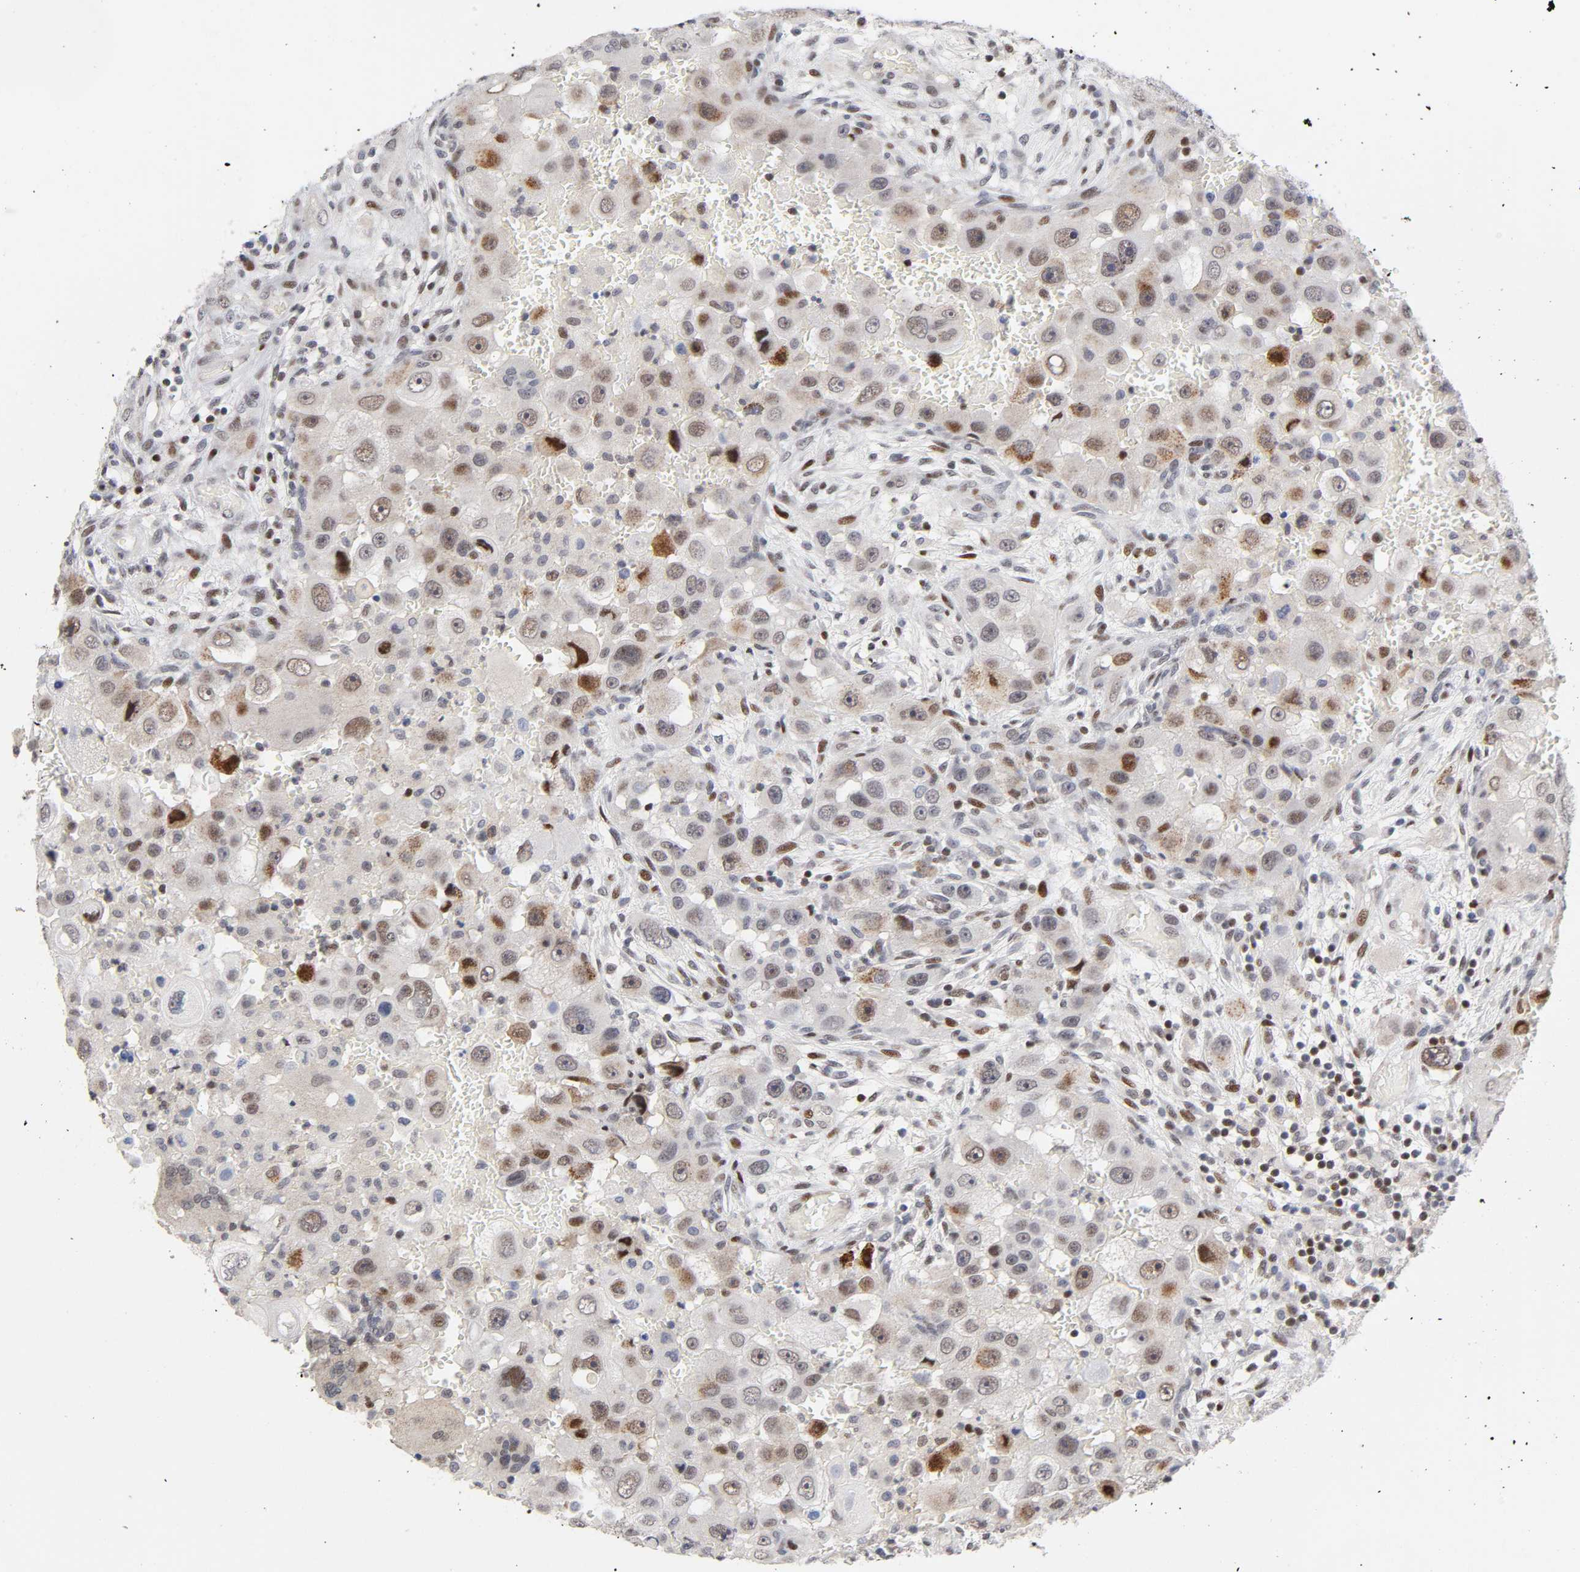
{"staining": {"intensity": "moderate", "quantity": "25%-75%", "location": "nuclear"}, "tissue": "head and neck cancer", "cell_type": "Tumor cells", "image_type": "cancer", "snomed": [{"axis": "morphology", "description": "Carcinoma, NOS"}, {"axis": "topography", "description": "Head-Neck"}], "caption": "This photomicrograph demonstrates immunohistochemistry (IHC) staining of head and neck cancer (carcinoma), with medium moderate nuclear positivity in about 25%-75% of tumor cells.", "gene": "STK38", "patient": {"sex": "male", "age": 87}}